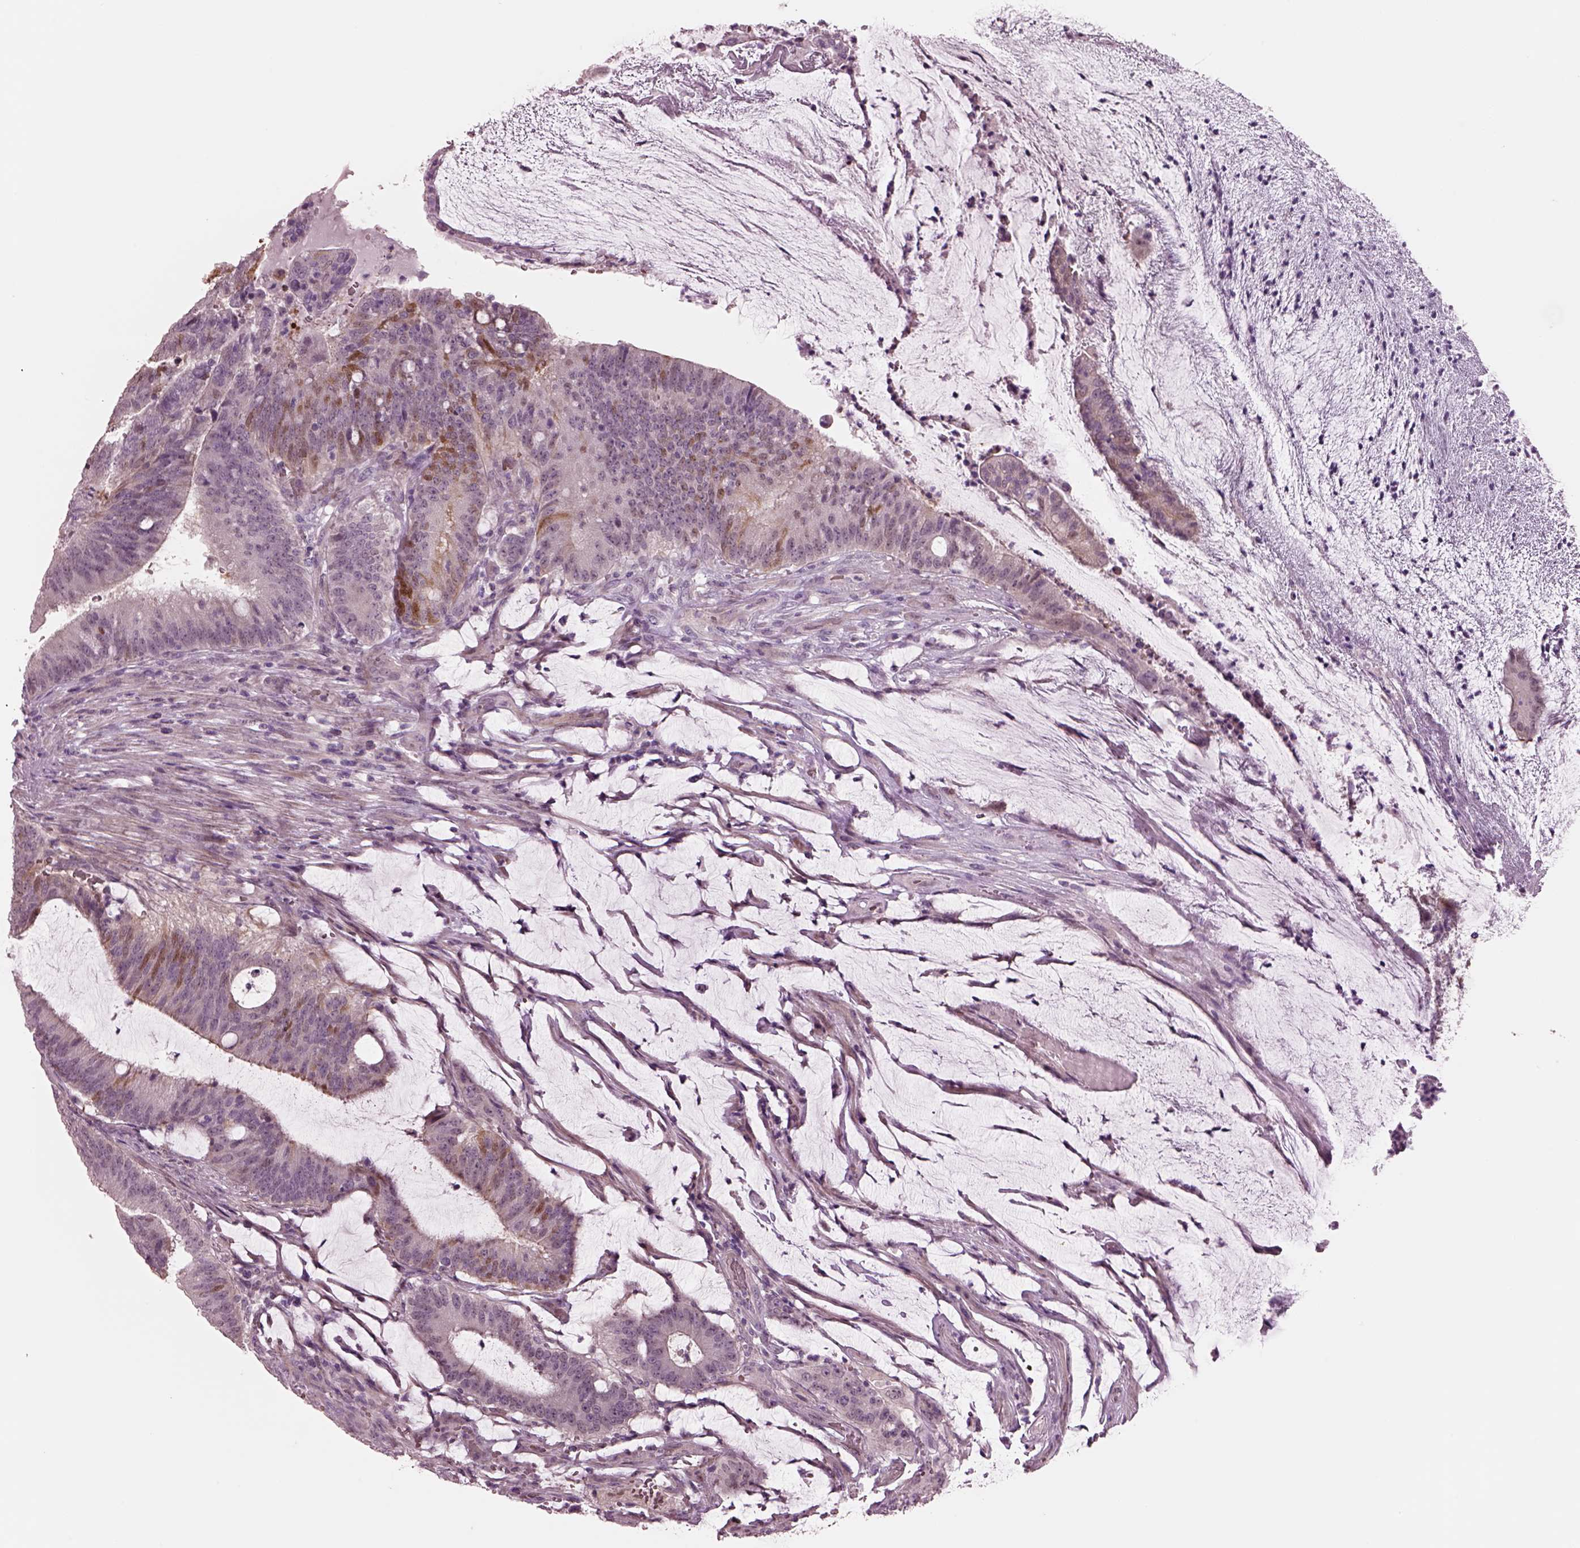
{"staining": {"intensity": "moderate", "quantity": "<25%", "location": "cytoplasmic/membranous,nuclear"}, "tissue": "colorectal cancer", "cell_type": "Tumor cells", "image_type": "cancer", "snomed": [{"axis": "morphology", "description": "Adenocarcinoma, NOS"}, {"axis": "topography", "description": "Colon"}], "caption": "Immunohistochemical staining of human adenocarcinoma (colorectal) displays low levels of moderate cytoplasmic/membranous and nuclear staining in approximately <25% of tumor cells.", "gene": "SCML2", "patient": {"sex": "female", "age": 43}}